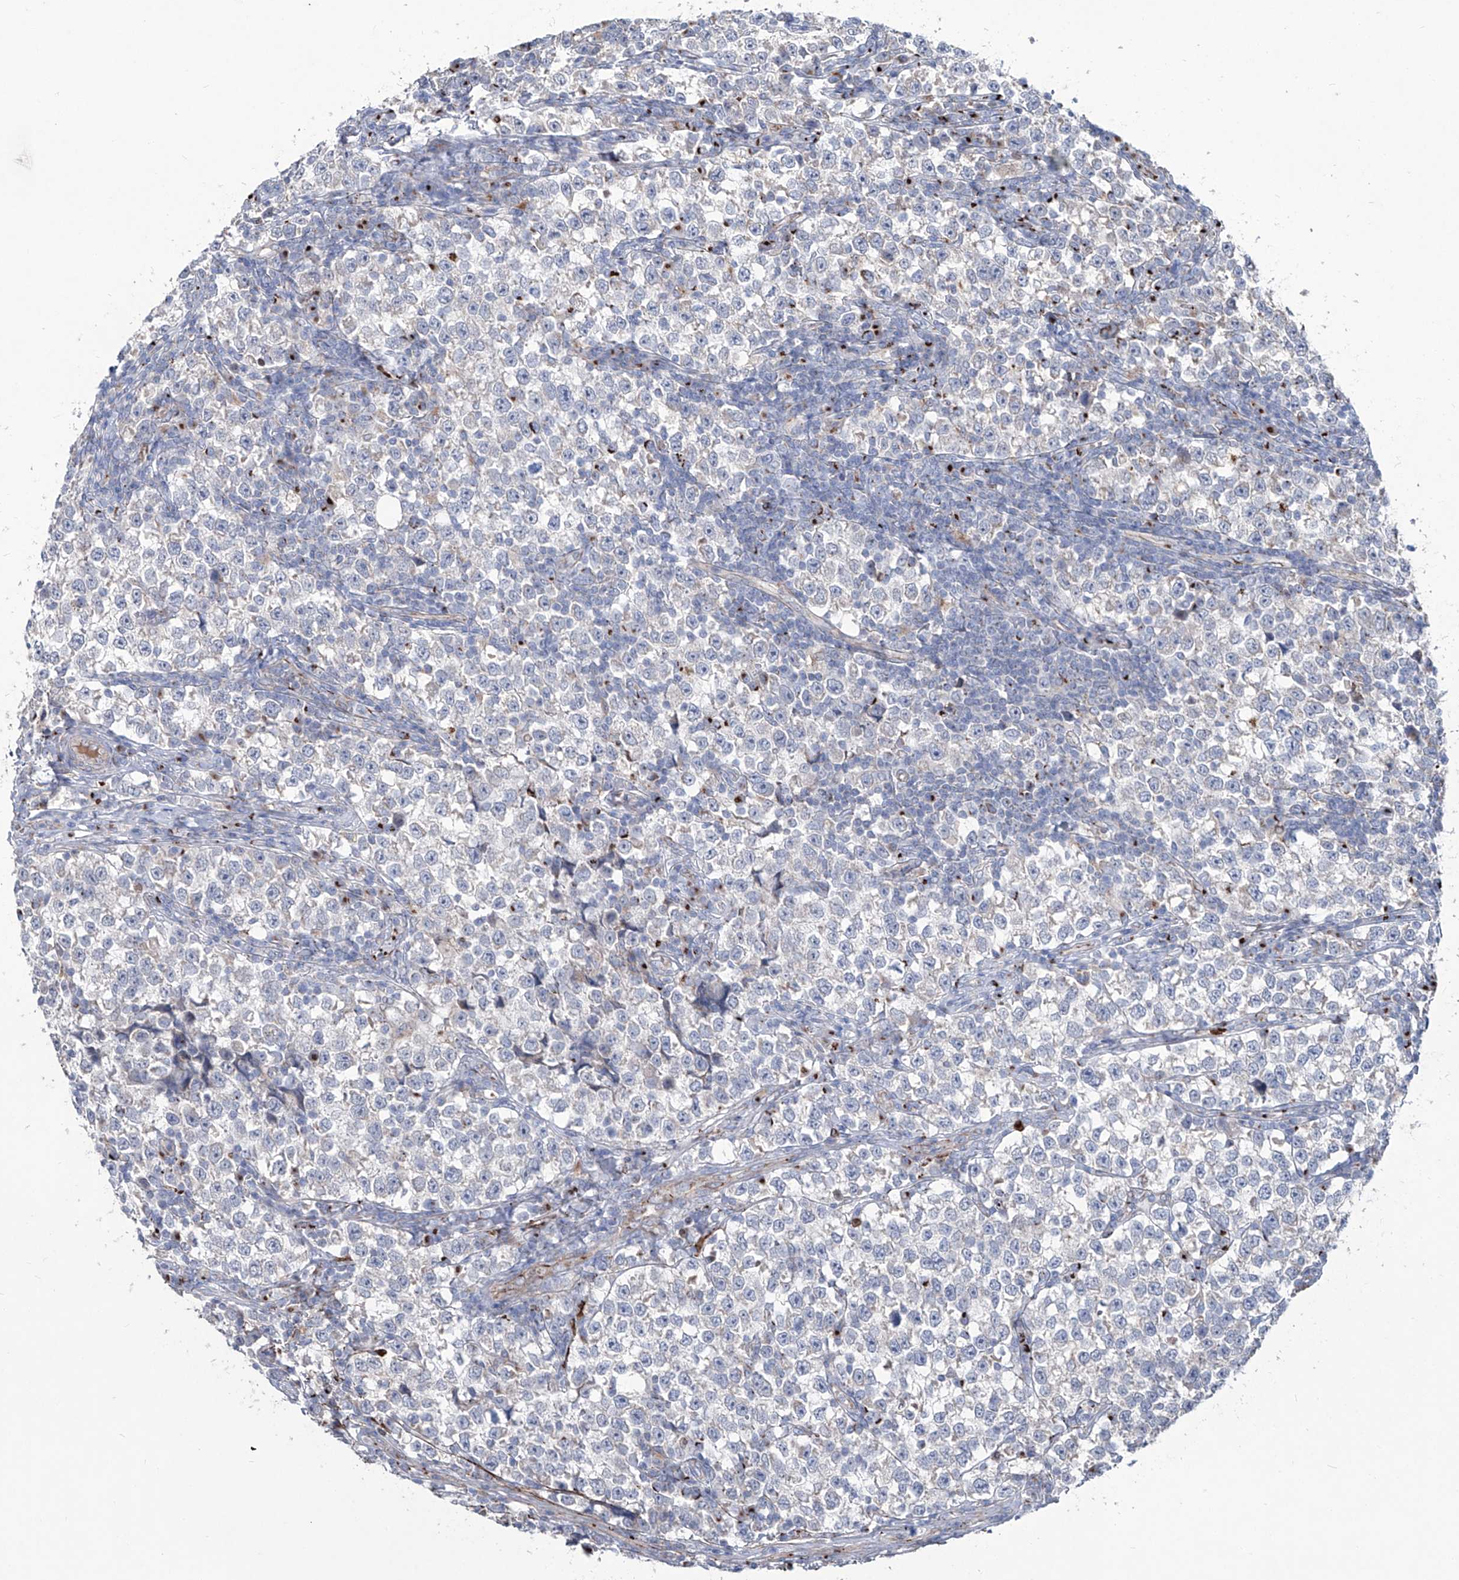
{"staining": {"intensity": "negative", "quantity": "none", "location": "none"}, "tissue": "testis cancer", "cell_type": "Tumor cells", "image_type": "cancer", "snomed": [{"axis": "morphology", "description": "Normal tissue, NOS"}, {"axis": "morphology", "description": "Seminoma, NOS"}, {"axis": "topography", "description": "Testis"}], "caption": "Tumor cells are negative for protein expression in human testis cancer. The staining is performed using DAB (3,3'-diaminobenzidine) brown chromogen with nuclei counter-stained in using hematoxylin.", "gene": "CDH5", "patient": {"sex": "male", "age": 43}}